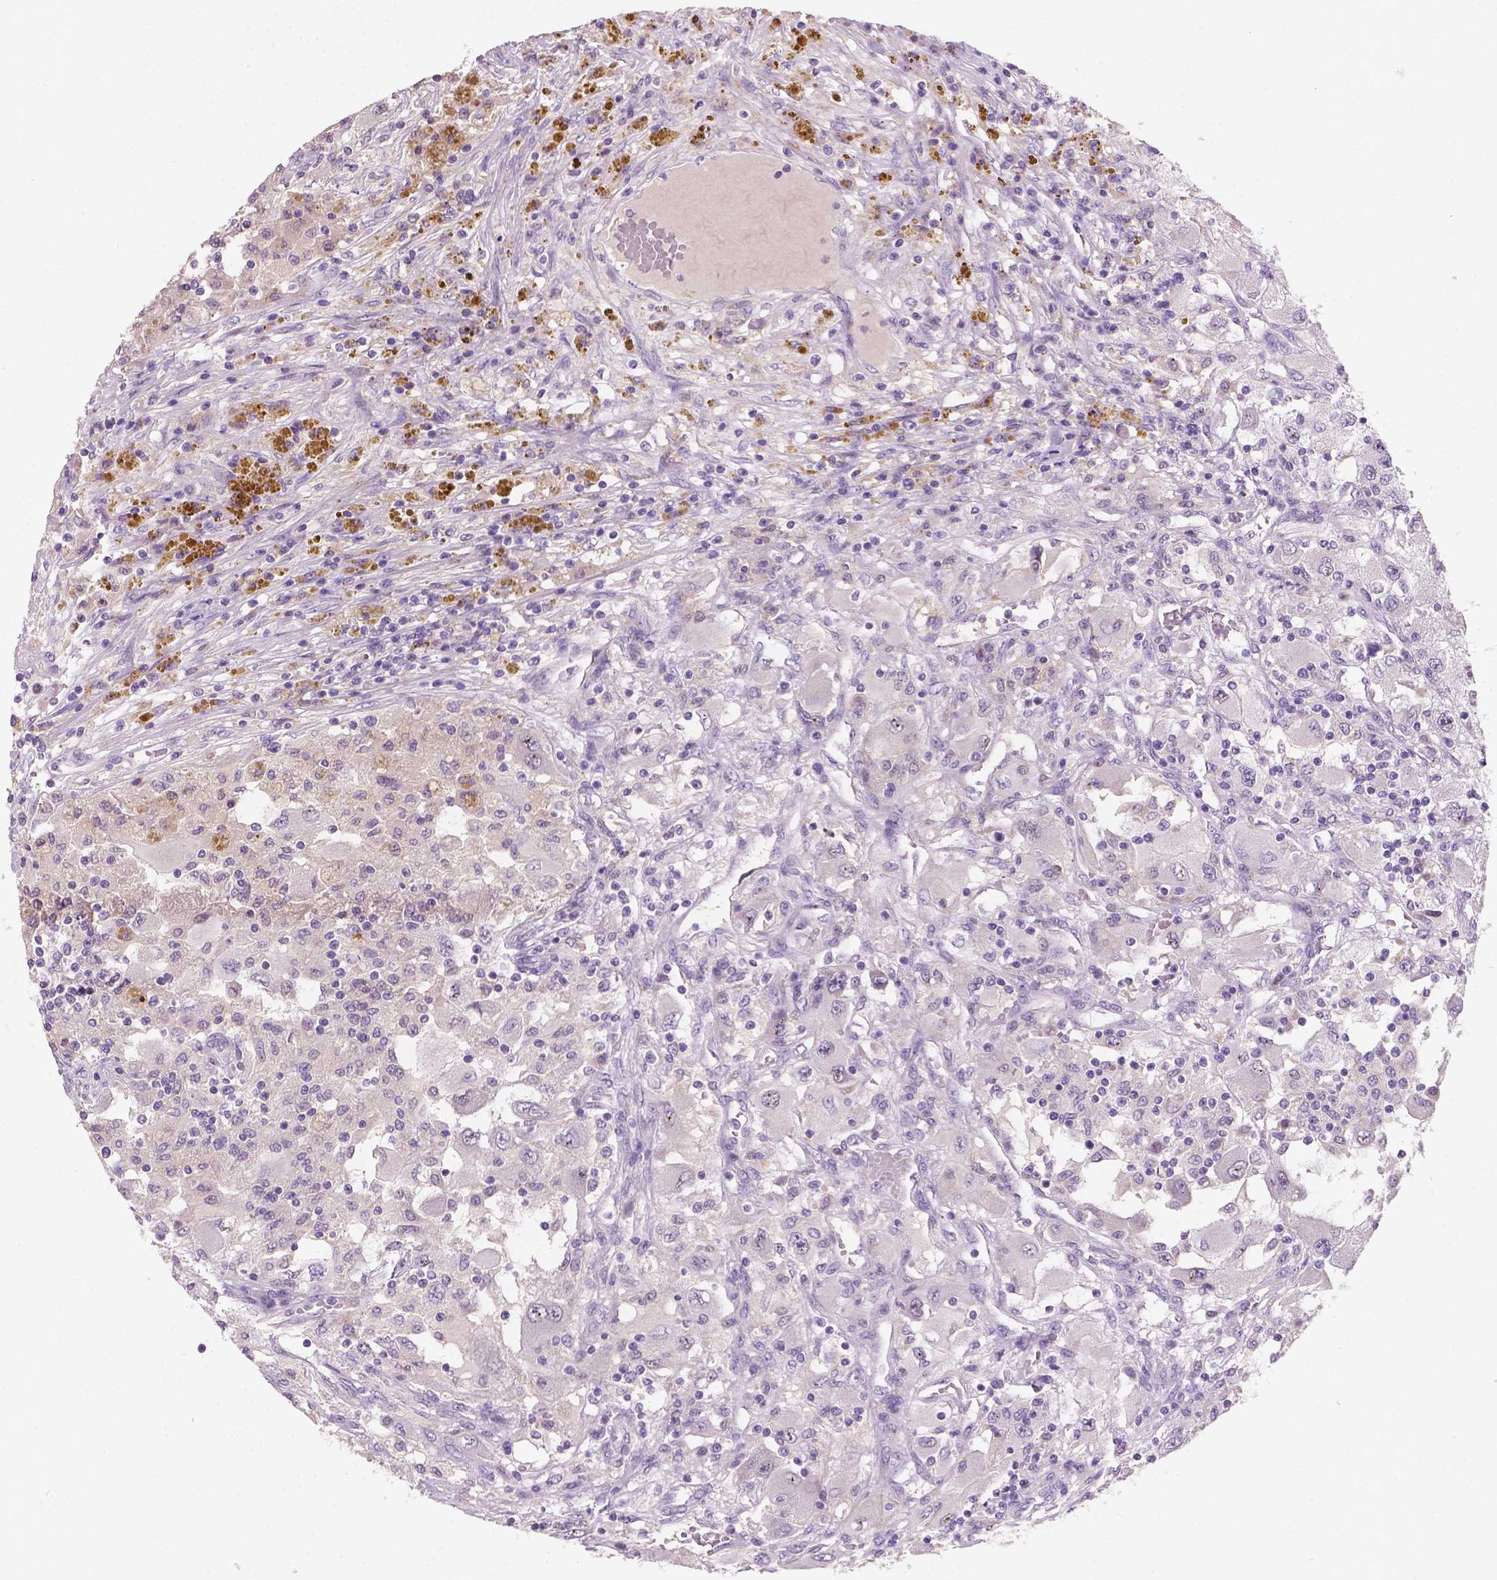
{"staining": {"intensity": "negative", "quantity": "none", "location": "none"}, "tissue": "renal cancer", "cell_type": "Tumor cells", "image_type": "cancer", "snomed": [{"axis": "morphology", "description": "Adenocarcinoma, NOS"}, {"axis": "topography", "description": "Kidney"}], "caption": "This is an IHC micrograph of human renal cancer. There is no expression in tumor cells.", "gene": "GXYLT2", "patient": {"sex": "female", "age": 67}}